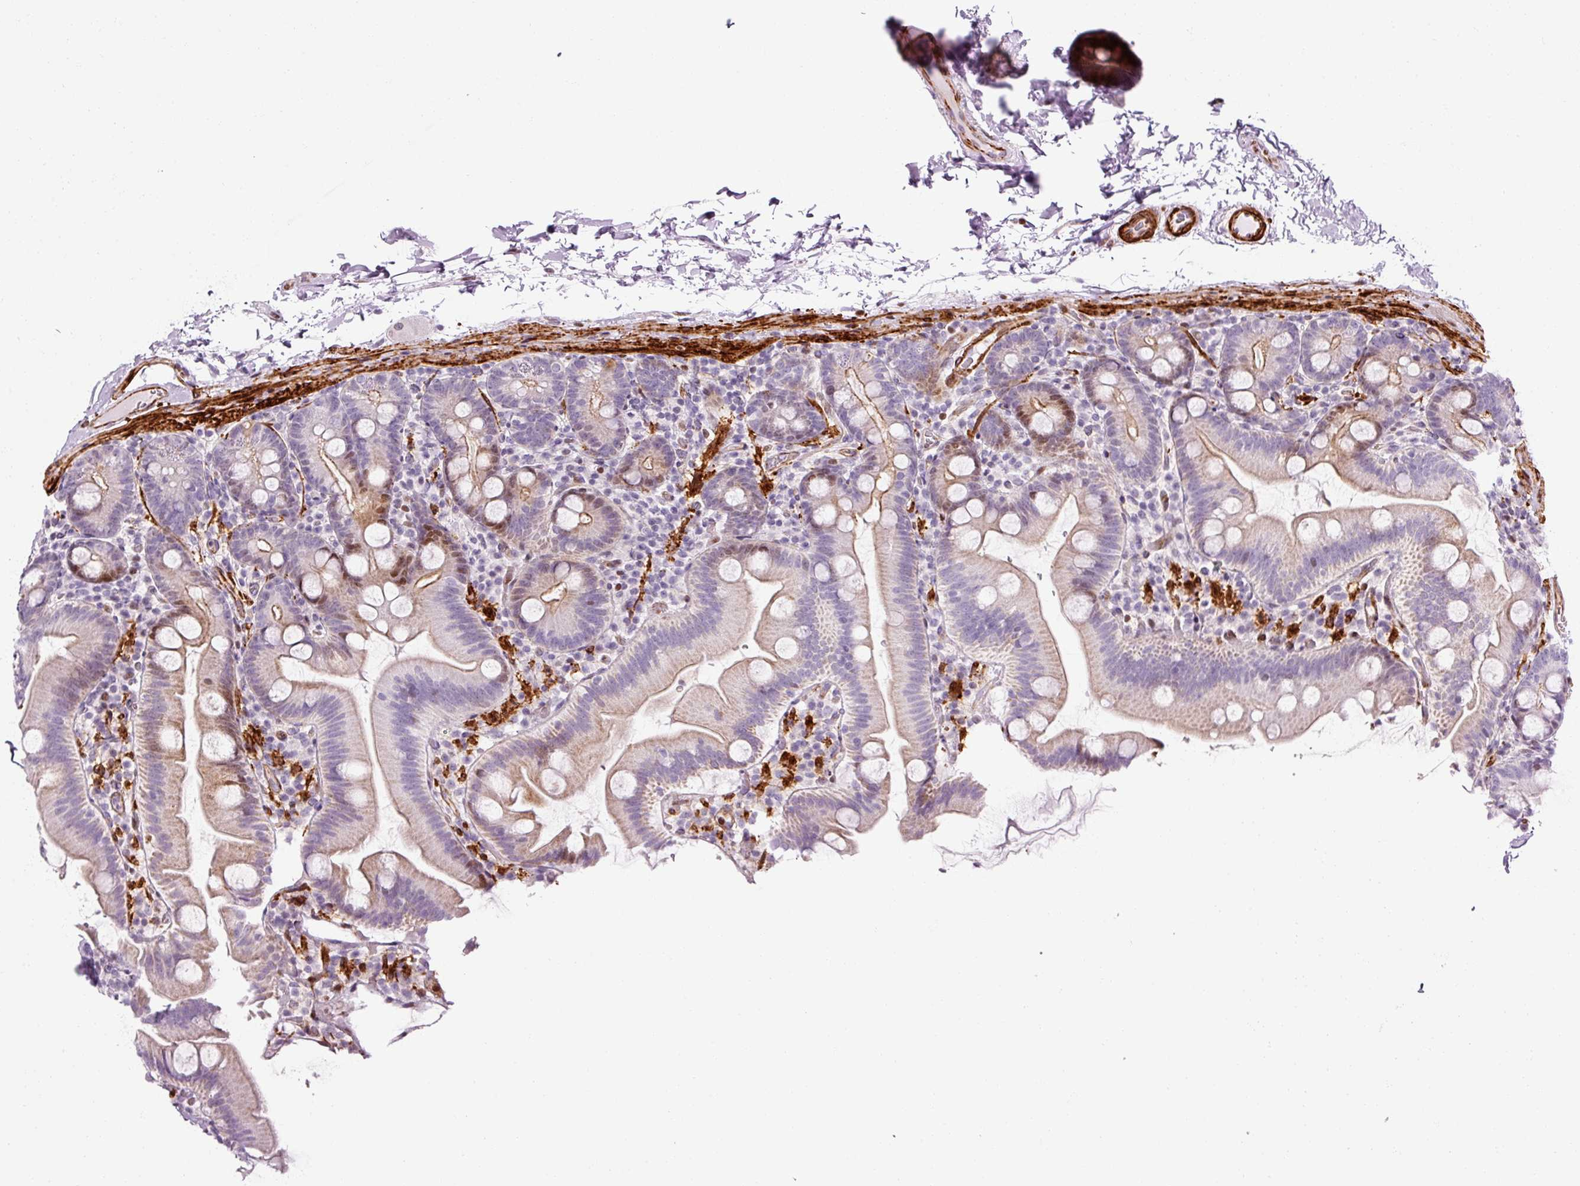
{"staining": {"intensity": "moderate", "quantity": "25%-75%", "location": "cytoplasmic/membranous,nuclear"}, "tissue": "small intestine", "cell_type": "Glandular cells", "image_type": "normal", "snomed": [{"axis": "morphology", "description": "Normal tissue, NOS"}, {"axis": "topography", "description": "Small intestine"}], "caption": "Small intestine stained for a protein (brown) reveals moderate cytoplasmic/membranous,nuclear positive positivity in about 25%-75% of glandular cells.", "gene": "ANKRD20A1", "patient": {"sex": "female", "age": 68}}